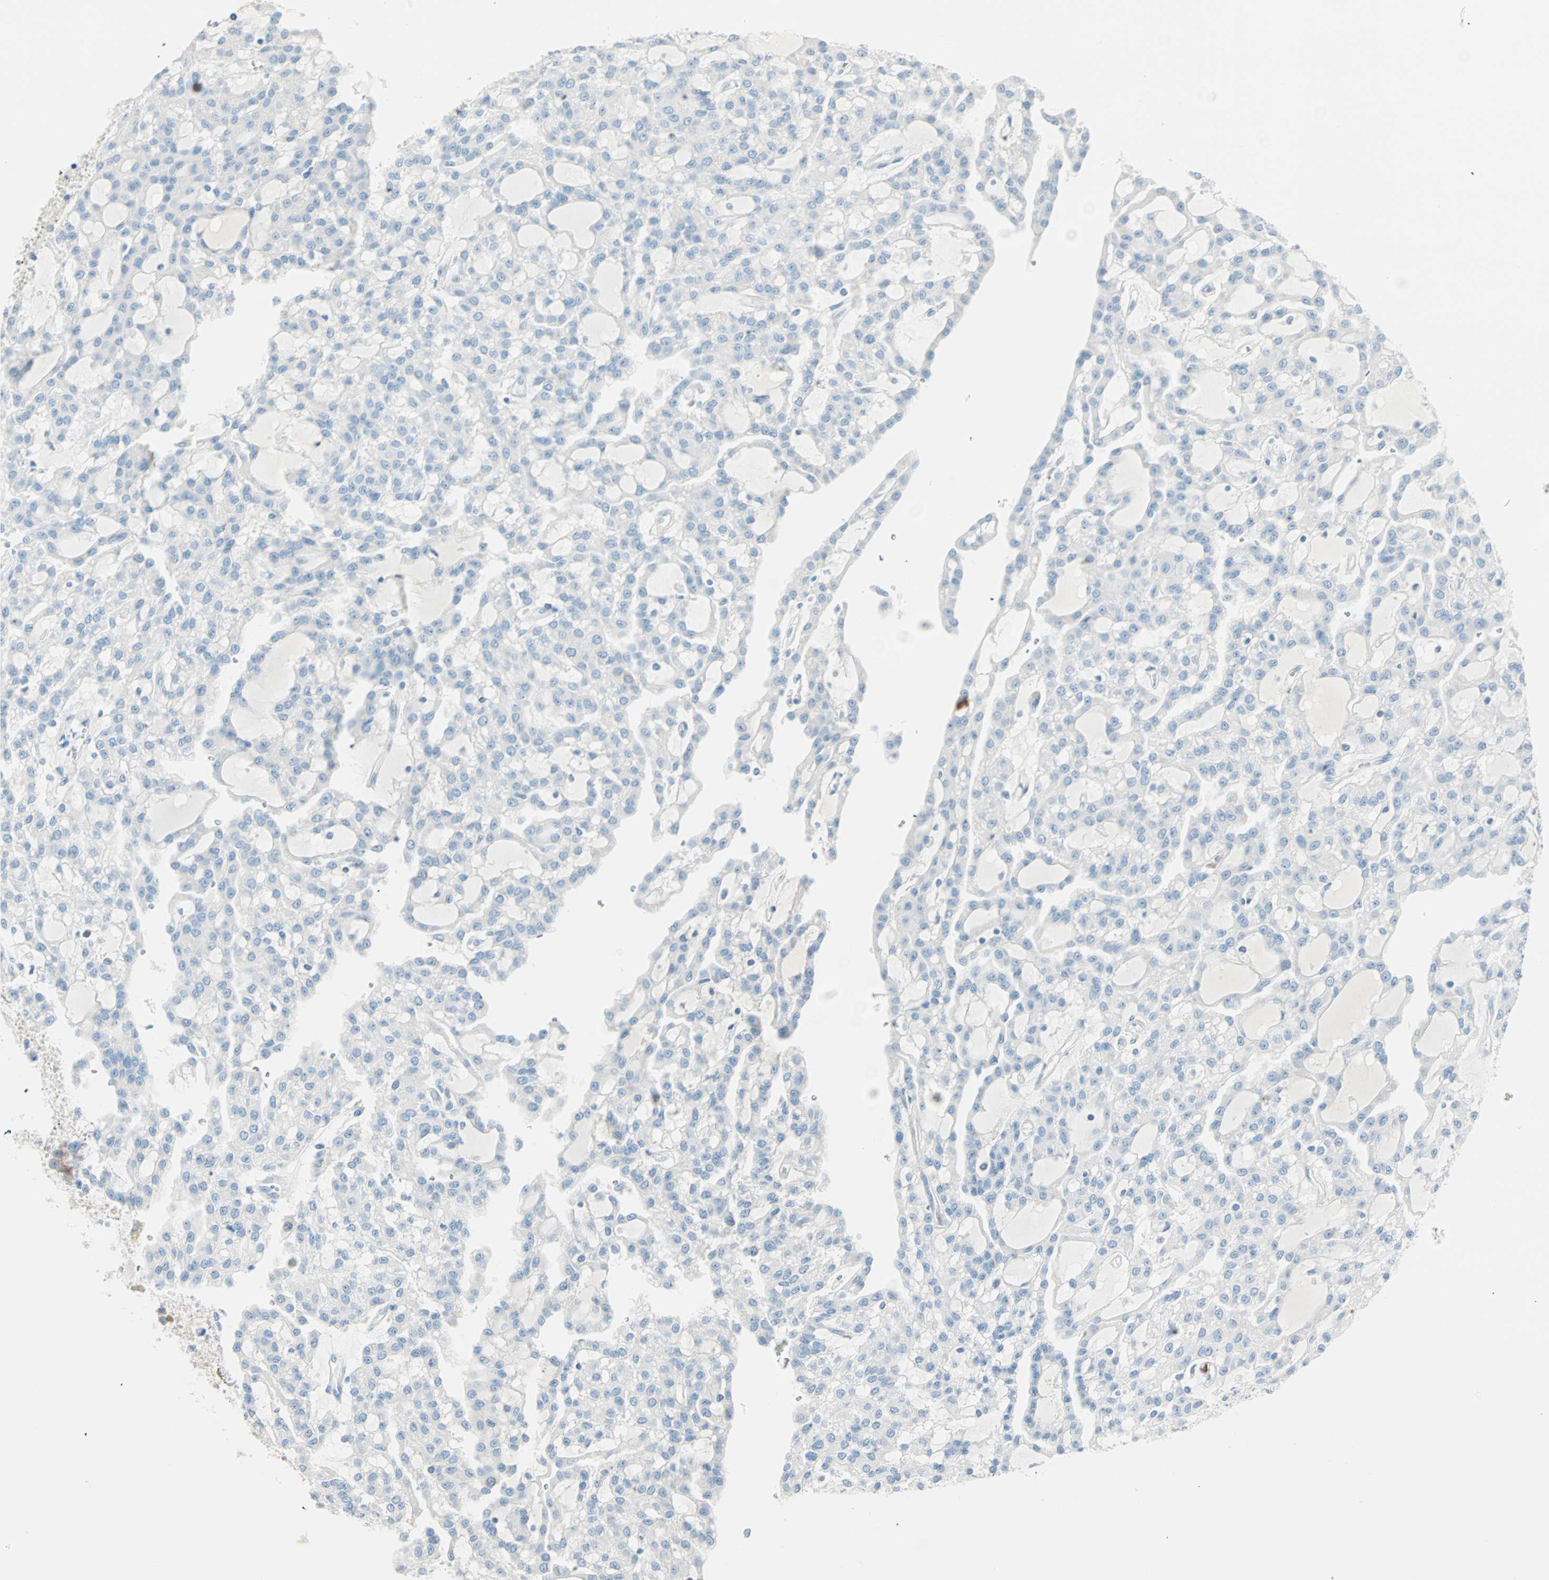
{"staining": {"intensity": "negative", "quantity": "none", "location": "none"}, "tissue": "renal cancer", "cell_type": "Tumor cells", "image_type": "cancer", "snomed": [{"axis": "morphology", "description": "Adenocarcinoma, NOS"}, {"axis": "topography", "description": "Kidney"}], "caption": "The histopathology image shows no staining of tumor cells in renal cancer.", "gene": "ATF6", "patient": {"sex": "male", "age": 63}}